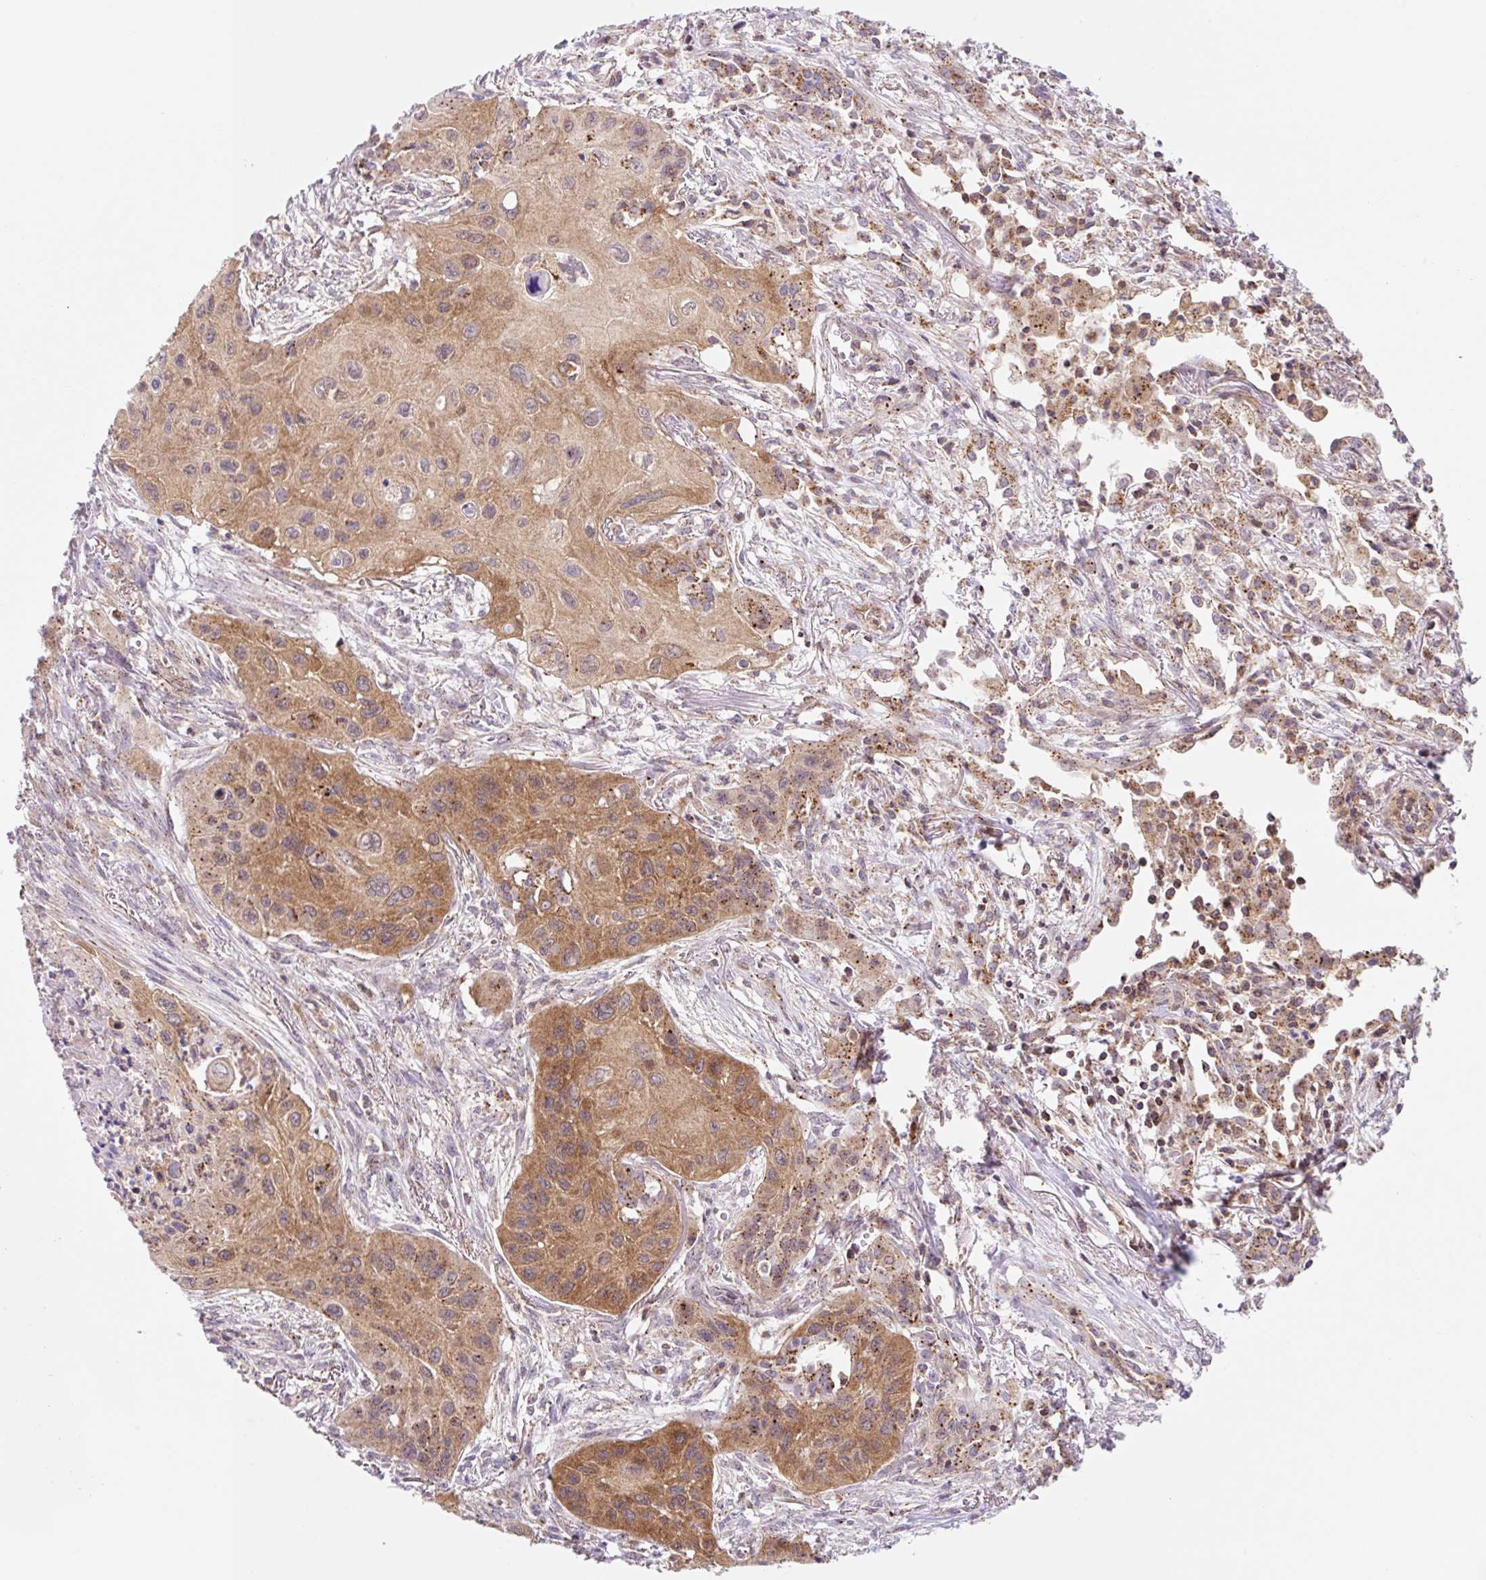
{"staining": {"intensity": "moderate", "quantity": ">75%", "location": "cytoplasmic/membranous"}, "tissue": "lung cancer", "cell_type": "Tumor cells", "image_type": "cancer", "snomed": [{"axis": "morphology", "description": "Squamous cell carcinoma, NOS"}, {"axis": "topography", "description": "Lung"}], "caption": "Immunohistochemistry (IHC) (DAB) staining of squamous cell carcinoma (lung) exhibits moderate cytoplasmic/membranous protein staining in approximately >75% of tumor cells.", "gene": "VPS4A", "patient": {"sex": "male", "age": 71}}